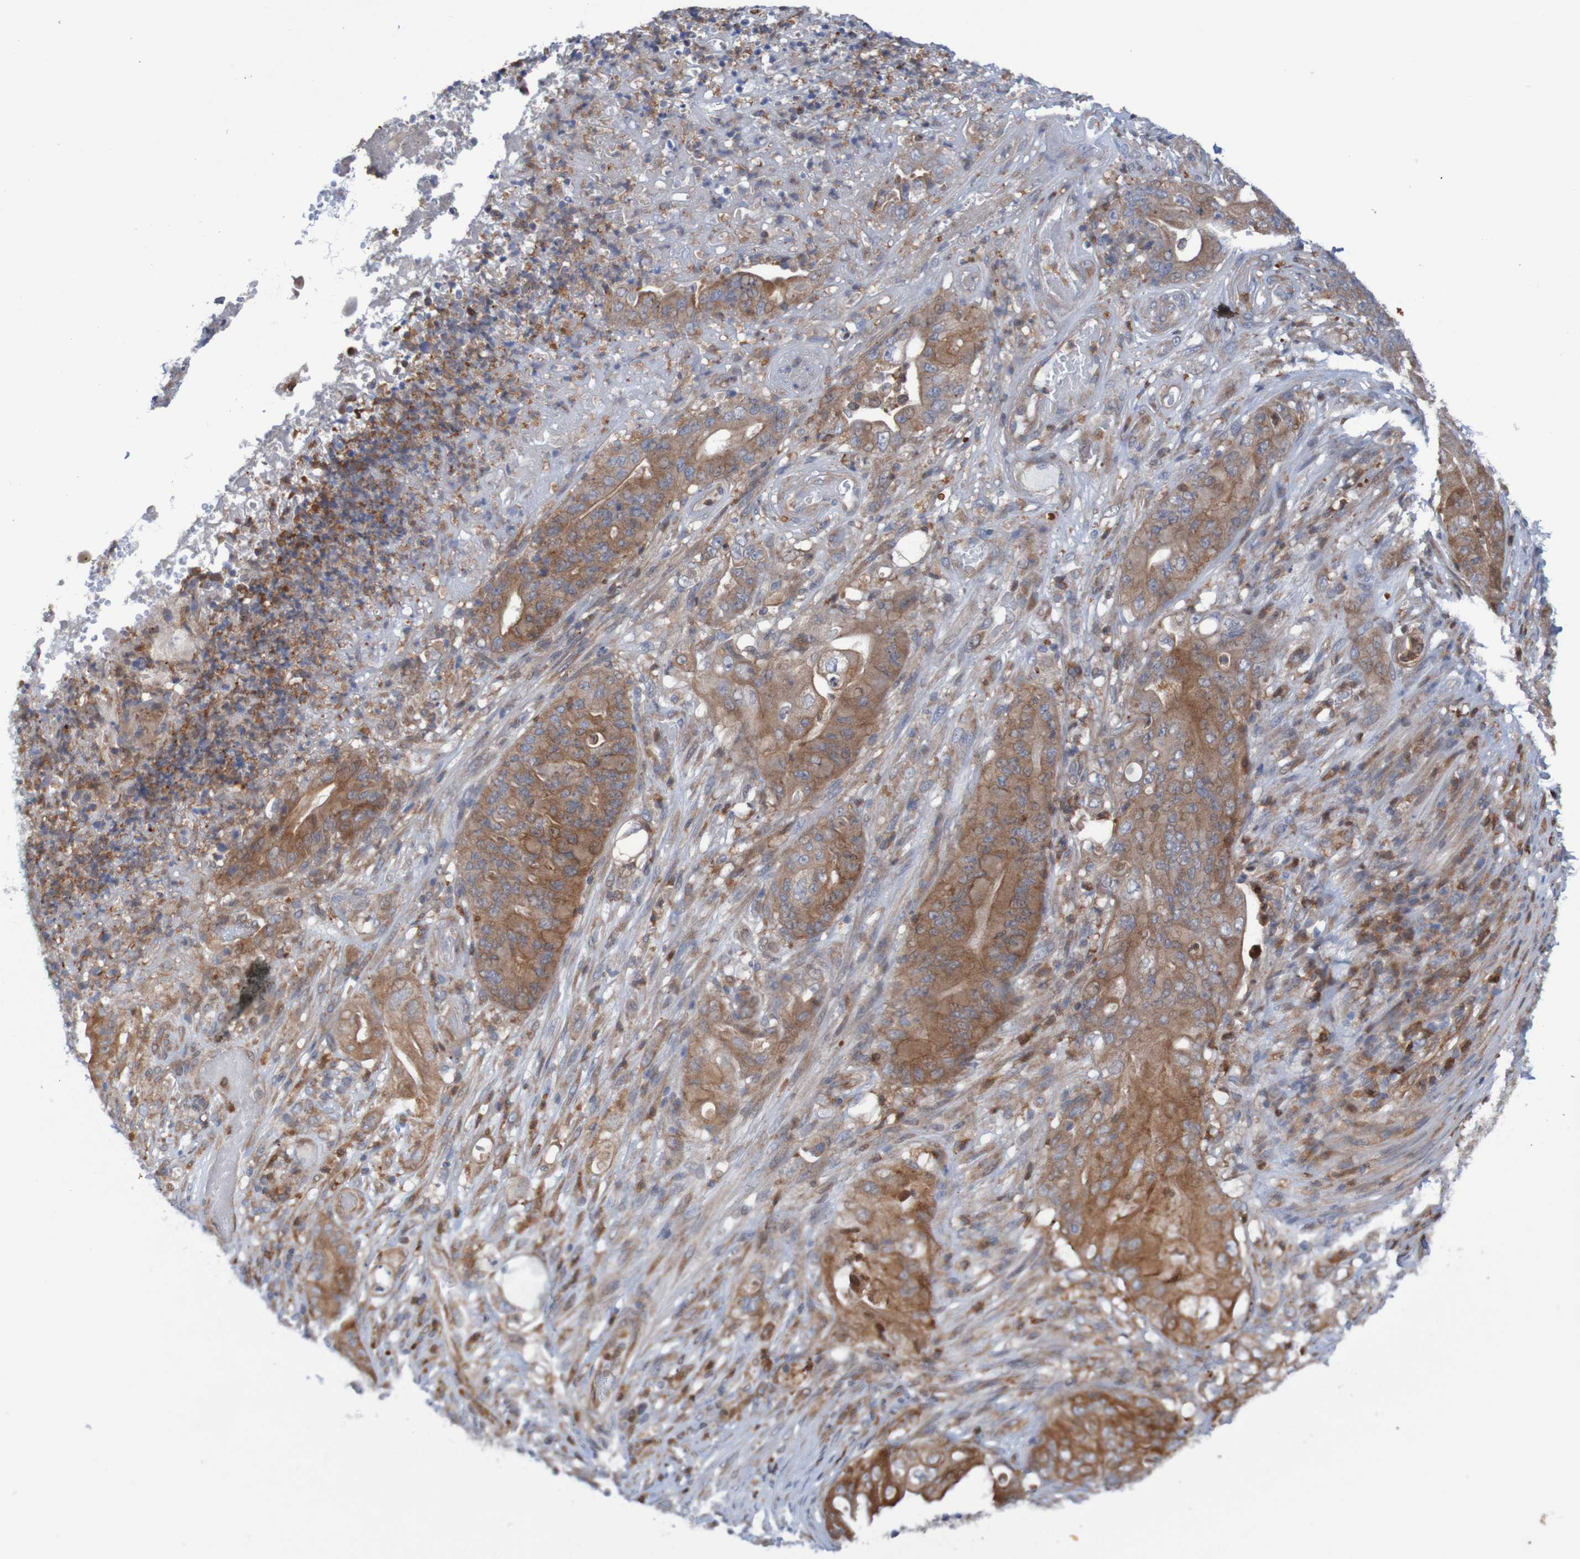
{"staining": {"intensity": "moderate", "quantity": ">75%", "location": "cytoplasmic/membranous"}, "tissue": "stomach cancer", "cell_type": "Tumor cells", "image_type": "cancer", "snomed": [{"axis": "morphology", "description": "Adenocarcinoma, NOS"}, {"axis": "topography", "description": "Stomach"}], "caption": "Stomach cancer (adenocarcinoma) stained with a brown dye demonstrates moderate cytoplasmic/membranous positive positivity in about >75% of tumor cells.", "gene": "ANGPT4", "patient": {"sex": "female", "age": 73}}